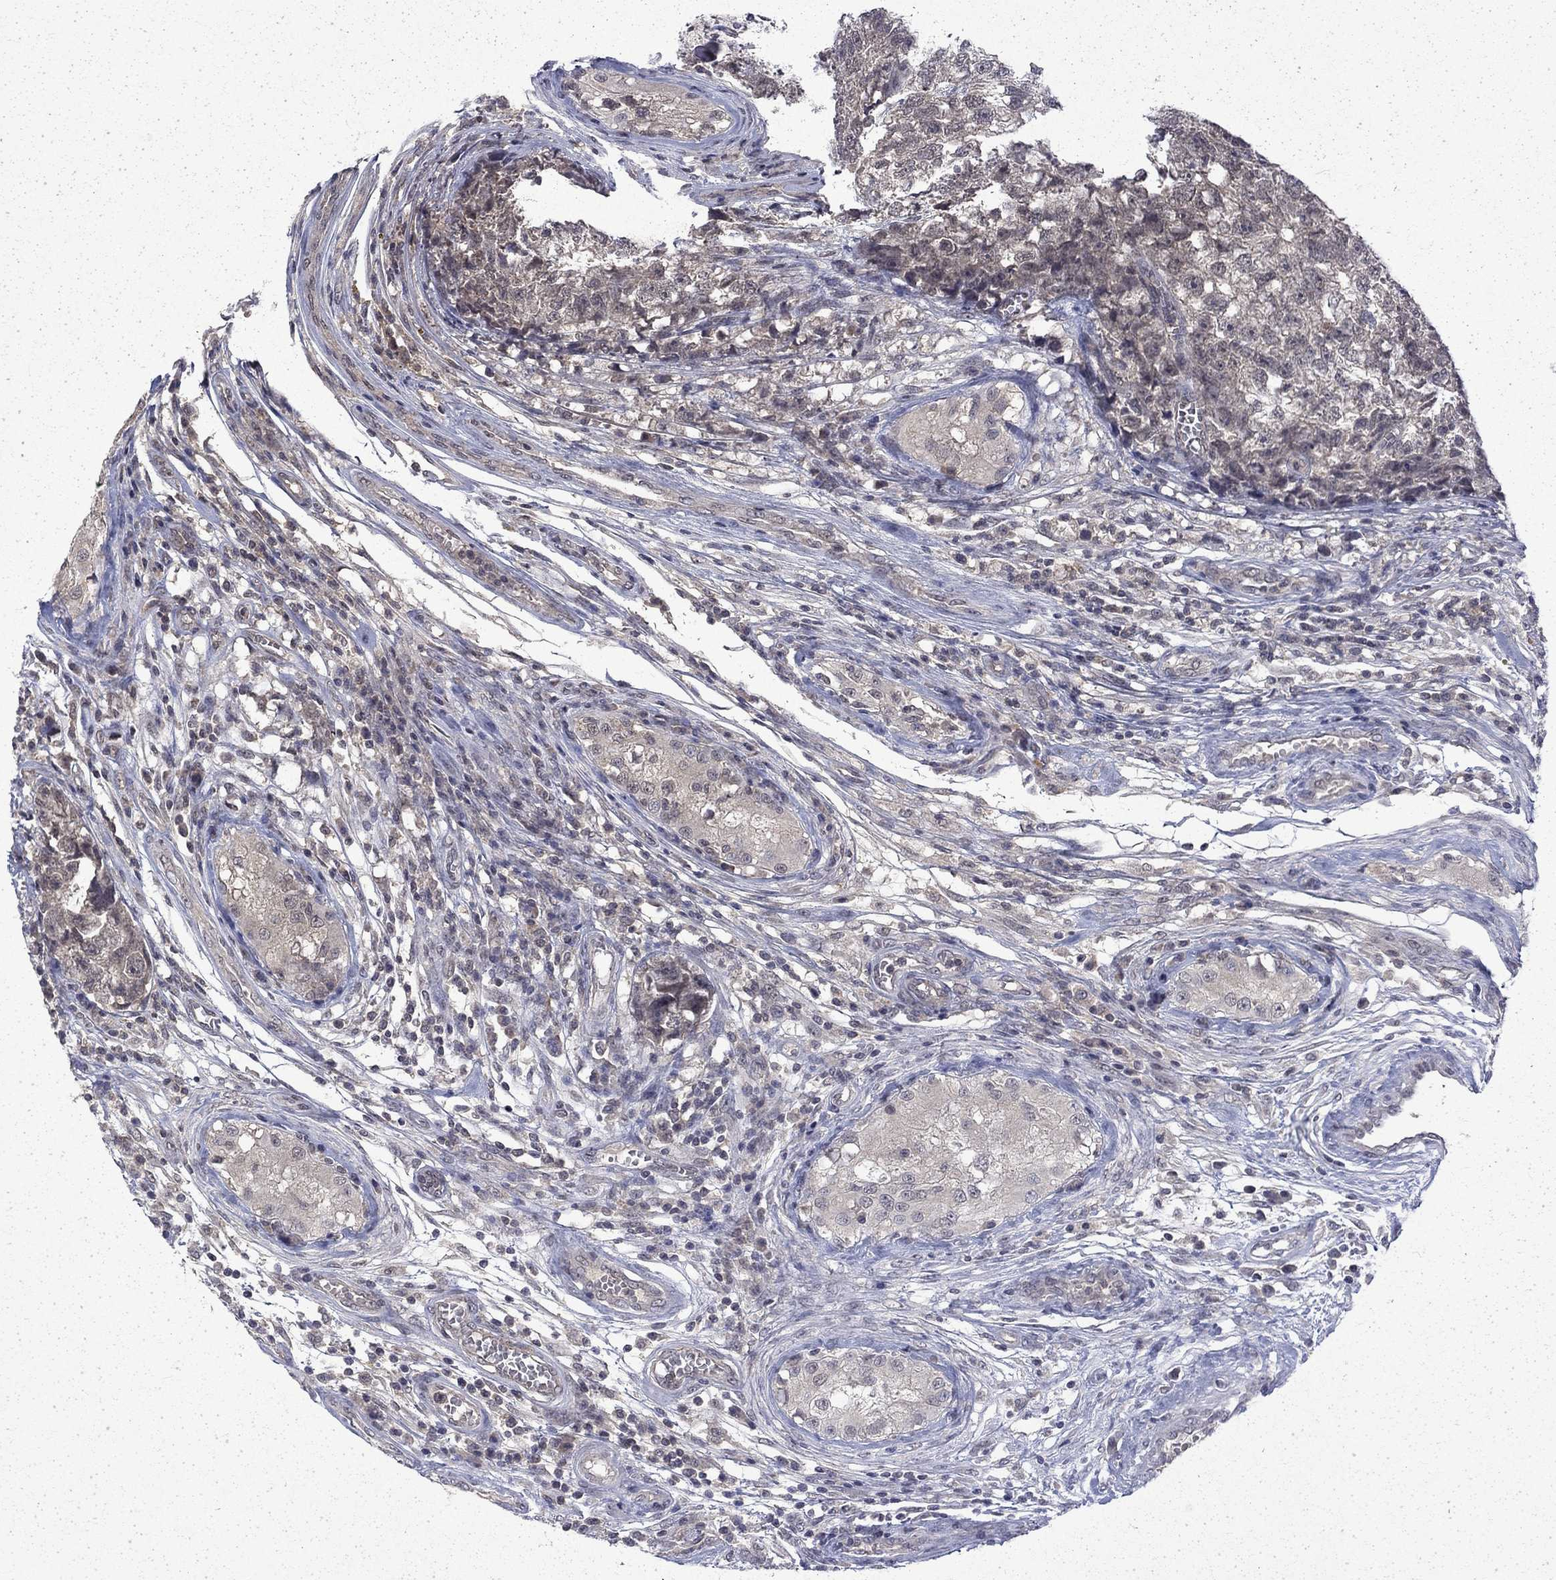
{"staining": {"intensity": "negative", "quantity": "none", "location": "none"}, "tissue": "testis cancer", "cell_type": "Tumor cells", "image_type": "cancer", "snomed": [{"axis": "morphology", "description": "Seminoma, NOS"}, {"axis": "morphology", "description": "Carcinoma, Embryonal, NOS"}, {"axis": "topography", "description": "Testis"}], "caption": "An immunohistochemistry (IHC) photomicrograph of testis cancer (embryonal carcinoma) is shown. There is no staining in tumor cells of testis cancer (embryonal carcinoma).", "gene": "CHAT", "patient": {"sex": "male", "age": 22}}